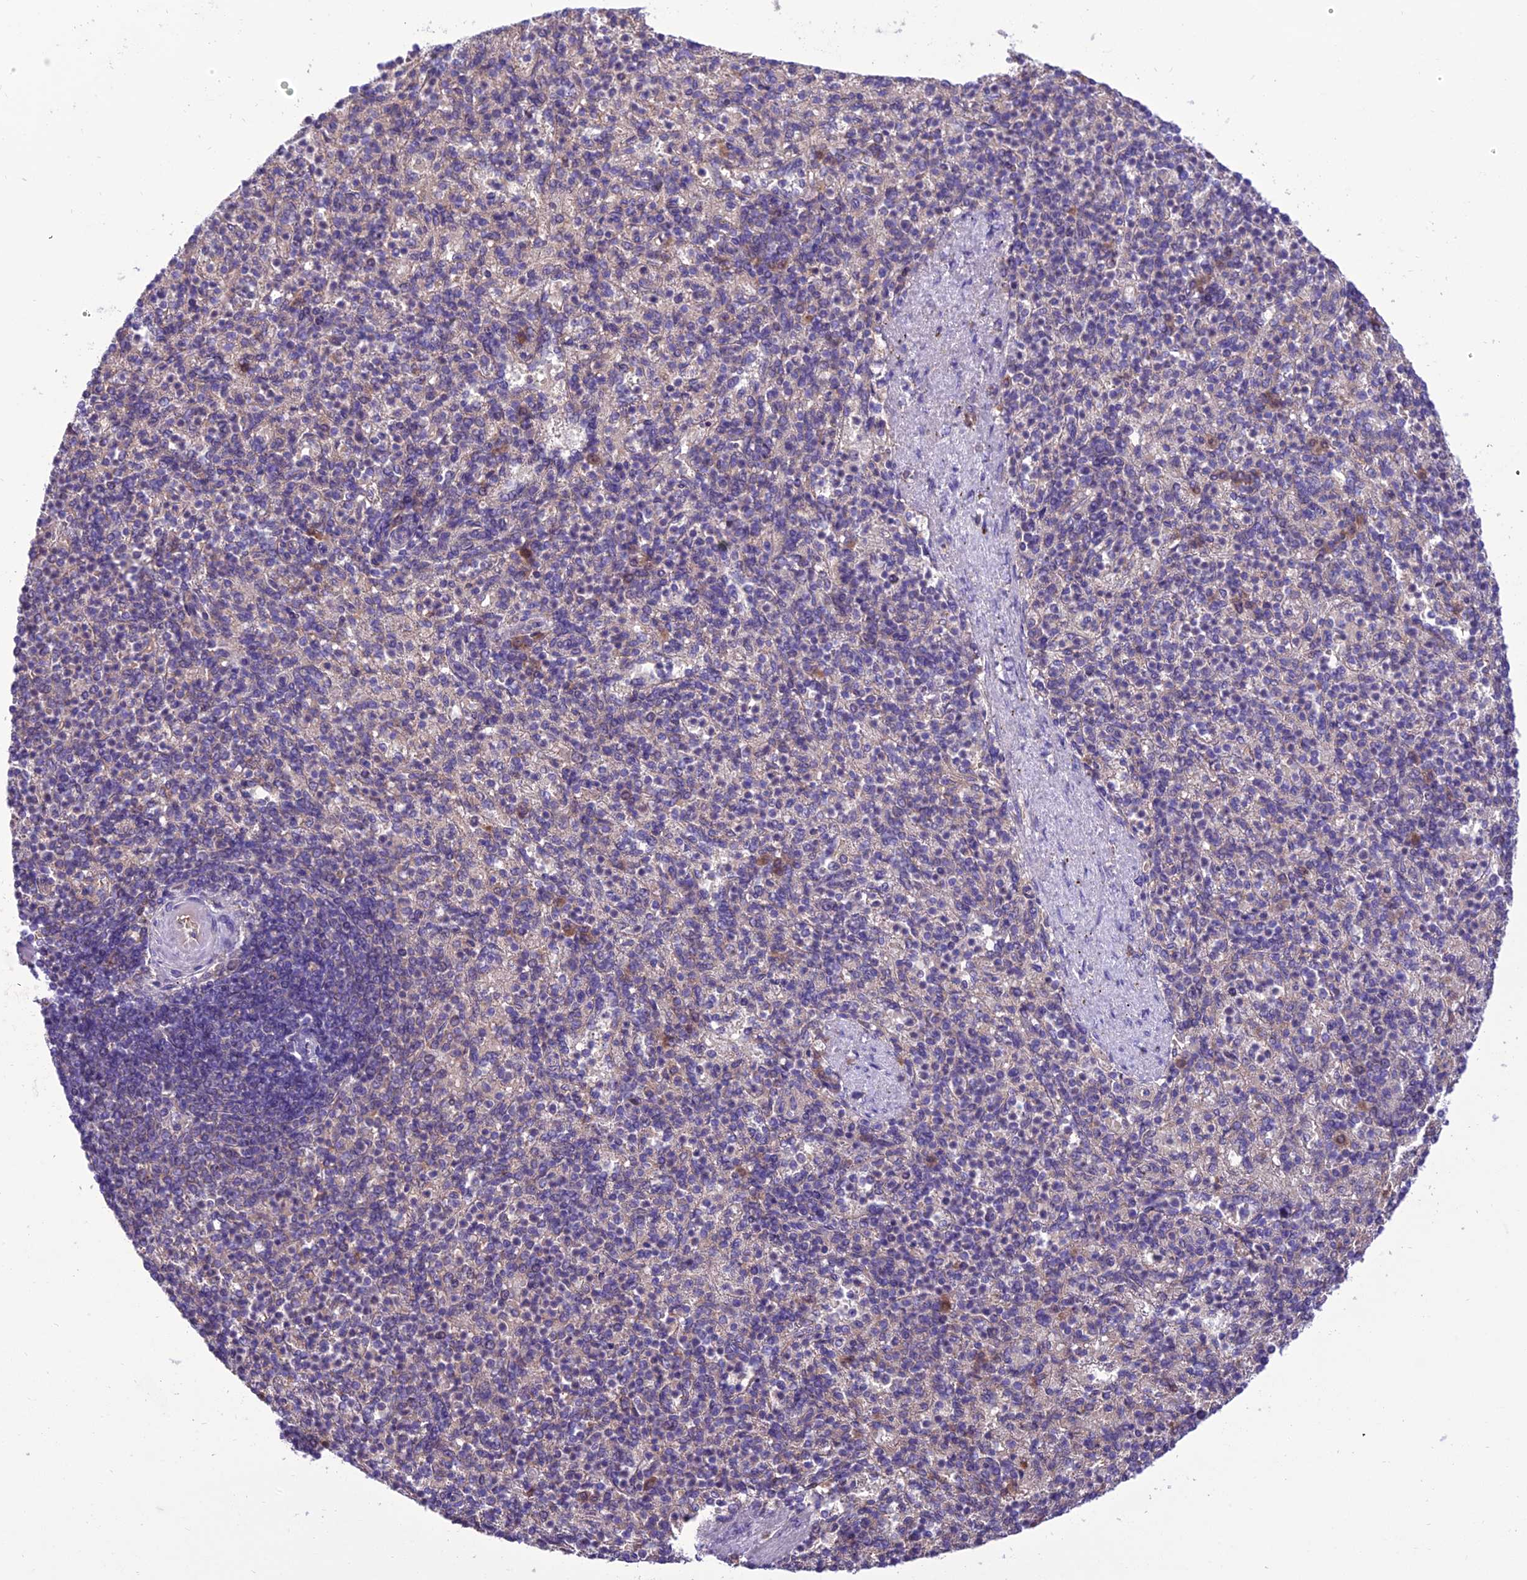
{"staining": {"intensity": "negative", "quantity": "none", "location": "none"}, "tissue": "spleen", "cell_type": "Cells in red pulp", "image_type": "normal", "snomed": [{"axis": "morphology", "description": "Normal tissue, NOS"}, {"axis": "topography", "description": "Spleen"}], "caption": "Image shows no significant protein staining in cells in red pulp of normal spleen.", "gene": "BORCS6", "patient": {"sex": "female", "age": 74}}